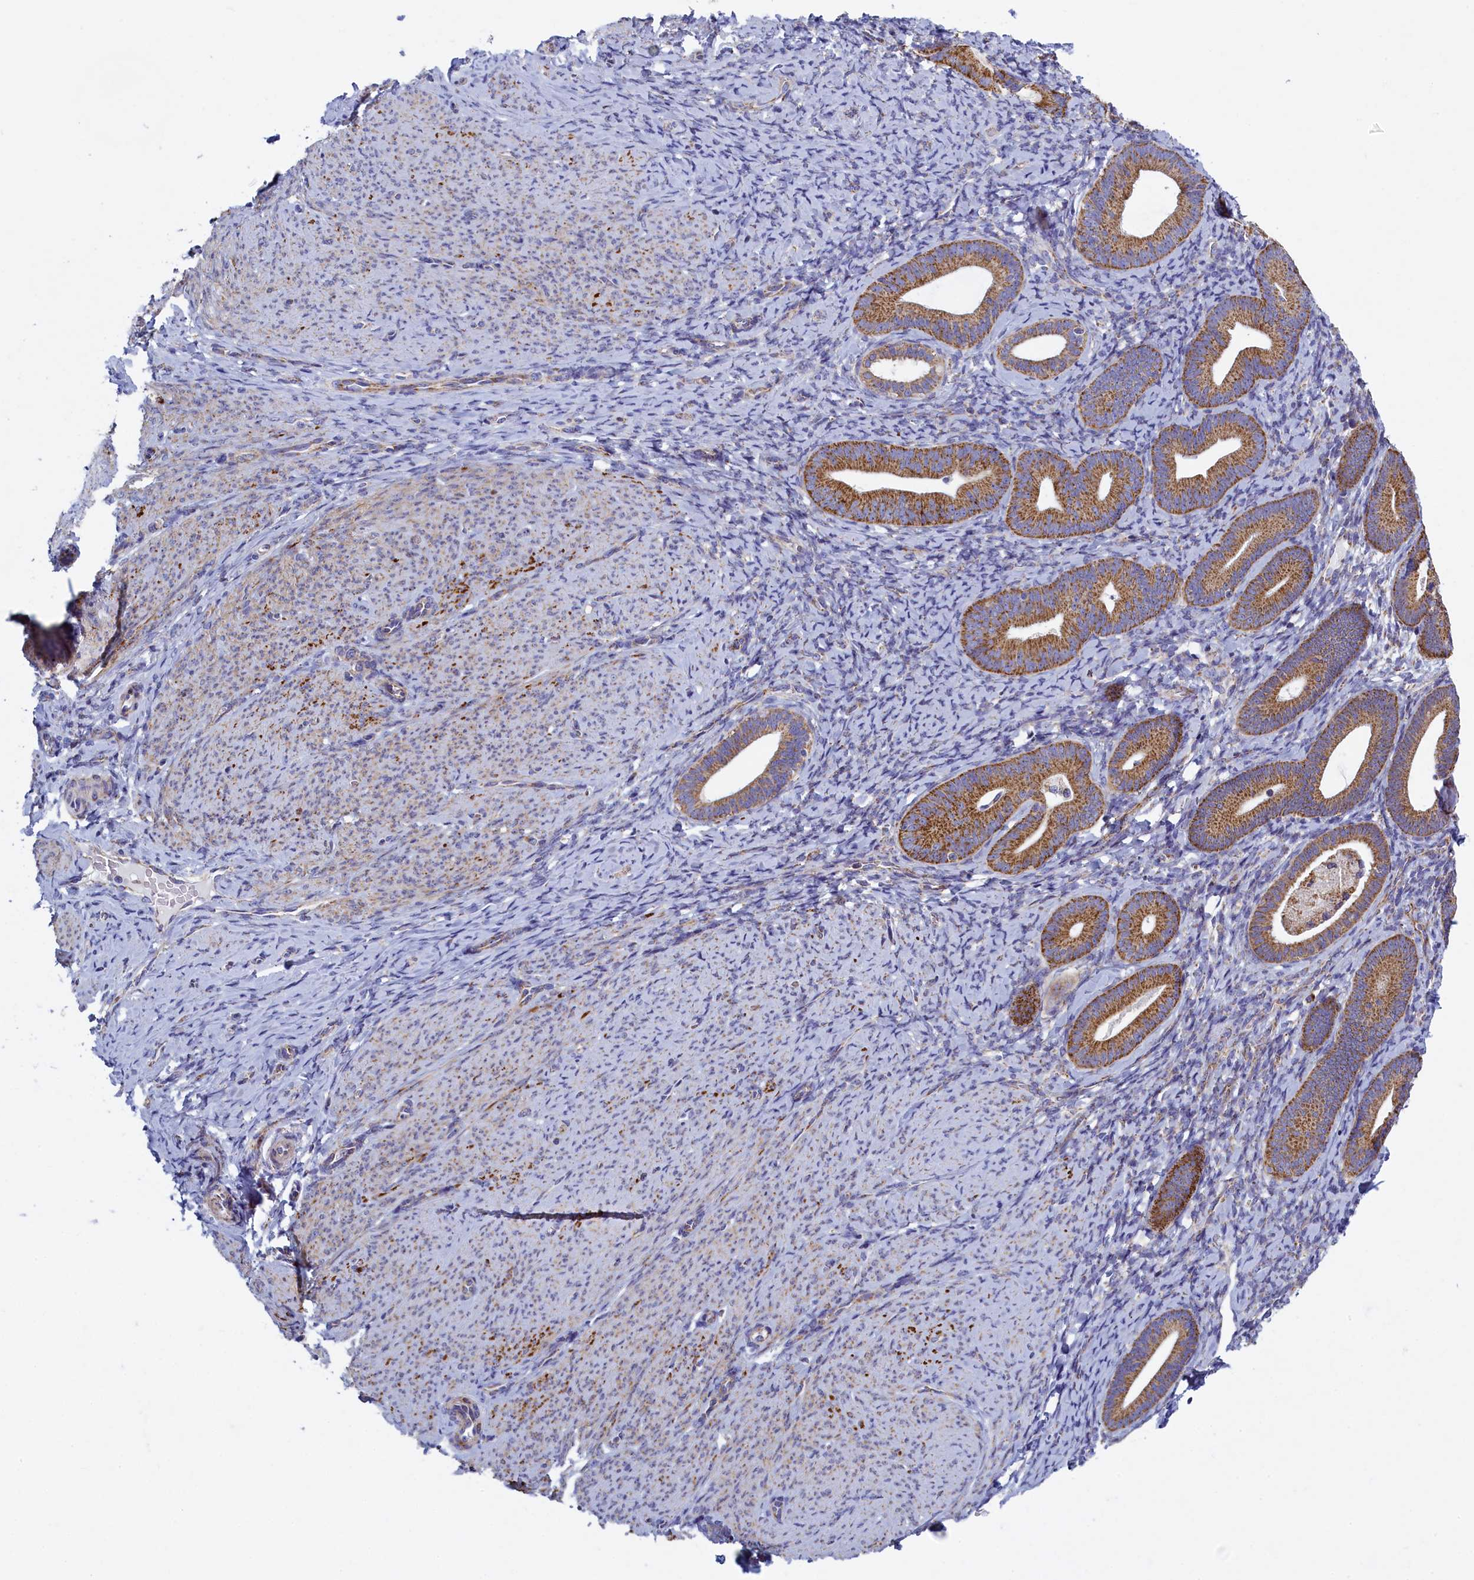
{"staining": {"intensity": "negative", "quantity": "none", "location": "none"}, "tissue": "endometrium", "cell_type": "Cells in endometrial stroma", "image_type": "normal", "snomed": [{"axis": "morphology", "description": "Normal tissue, NOS"}, {"axis": "topography", "description": "Endometrium"}], "caption": "This micrograph is of normal endometrium stained with IHC to label a protein in brown with the nuclei are counter-stained blue. There is no positivity in cells in endometrial stroma. (Brightfield microscopy of DAB IHC at high magnification).", "gene": "IFT122", "patient": {"sex": "female", "age": 65}}